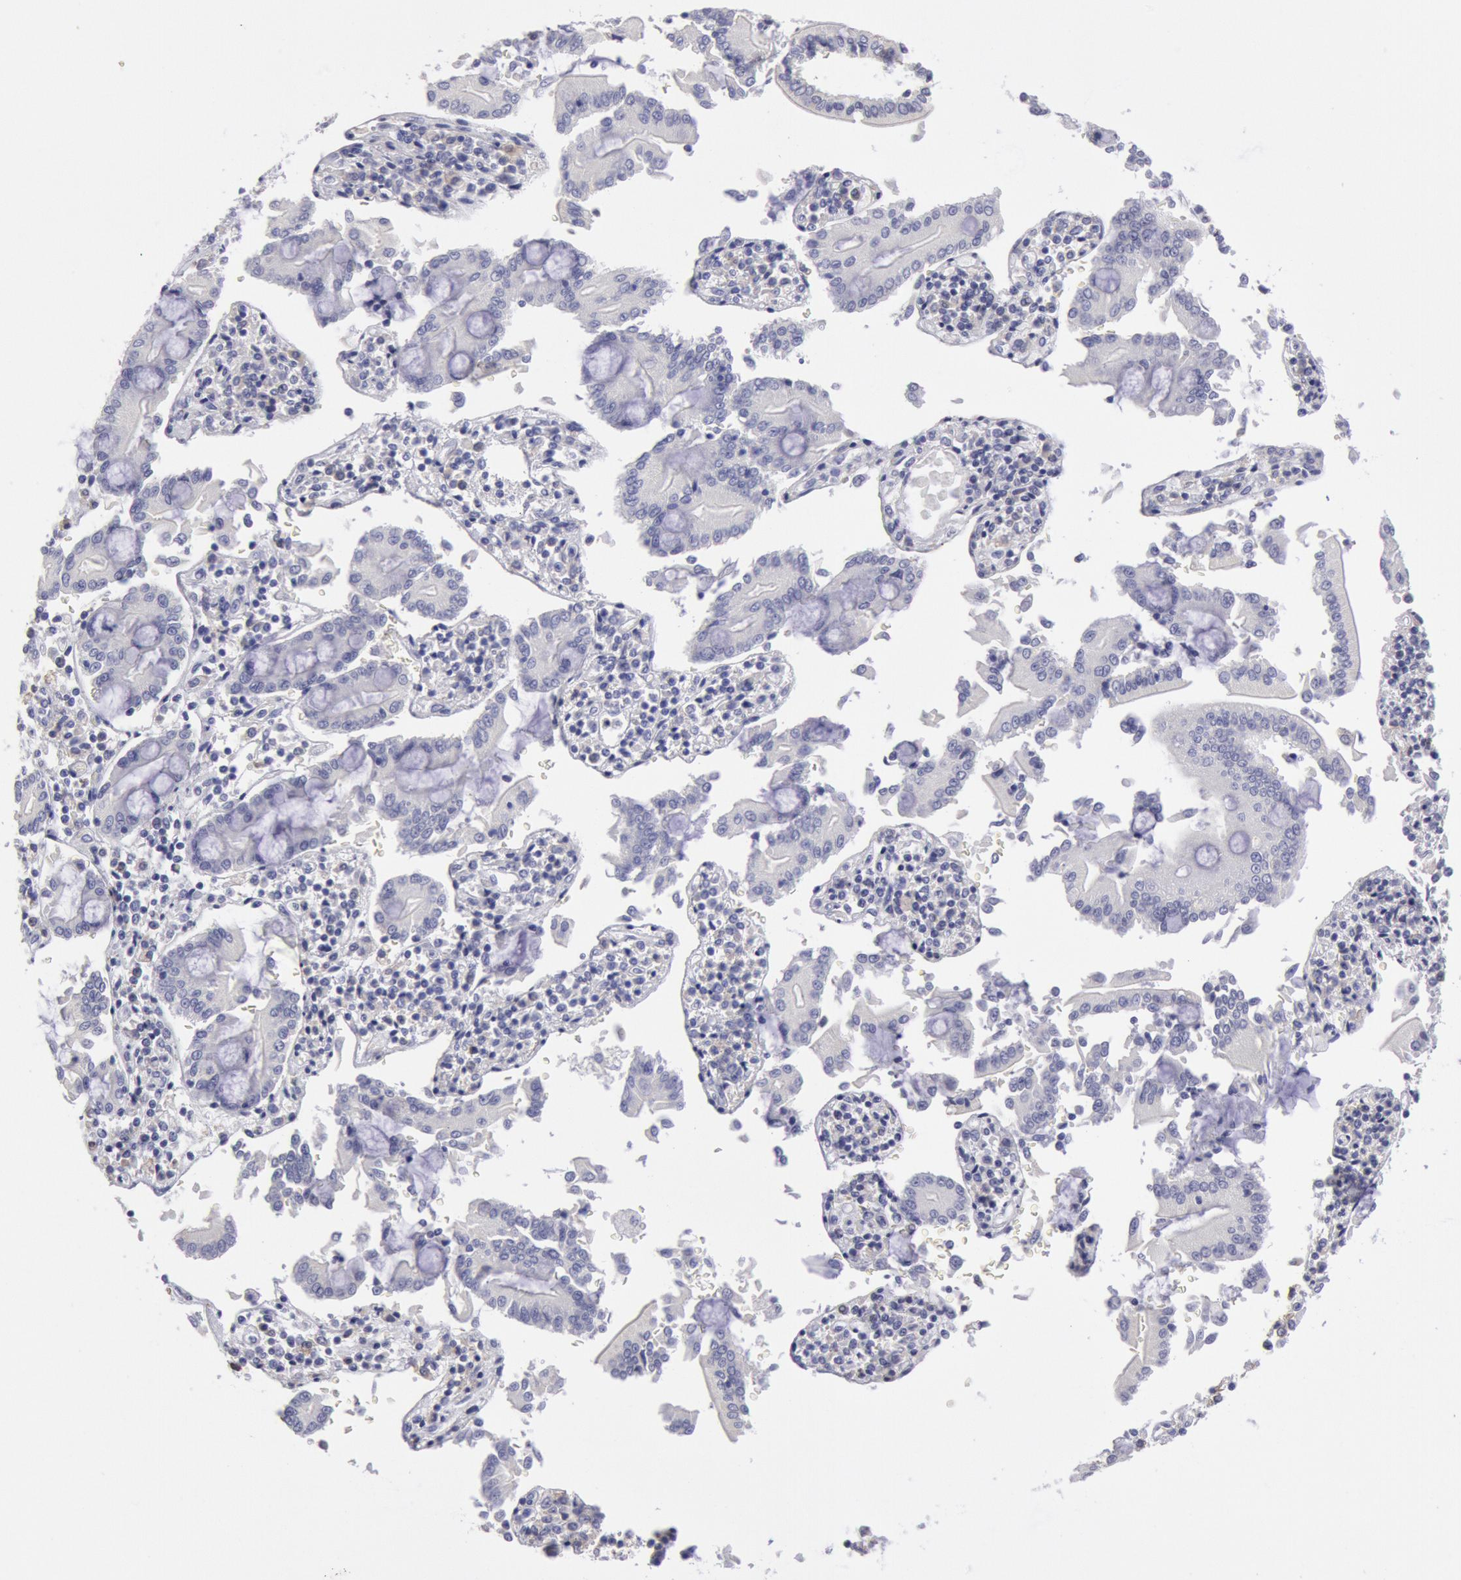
{"staining": {"intensity": "negative", "quantity": "none", "location": "none"}, "tissue": "pancreatic cancer", "cell_type": "Tumor cells", "image_type": "cancer", "snomed": [{"axis": "morphology", "description": "Adenocarcinoma, NOS"}, {"axis": "topography", "description": "Pancreas"}], "caption": "The micrograph shows no staining of tumor cells in adenocarcinoma (pancreatic).", "gene": "MYH7", "patient": {"sex": "female", "age": 57}}